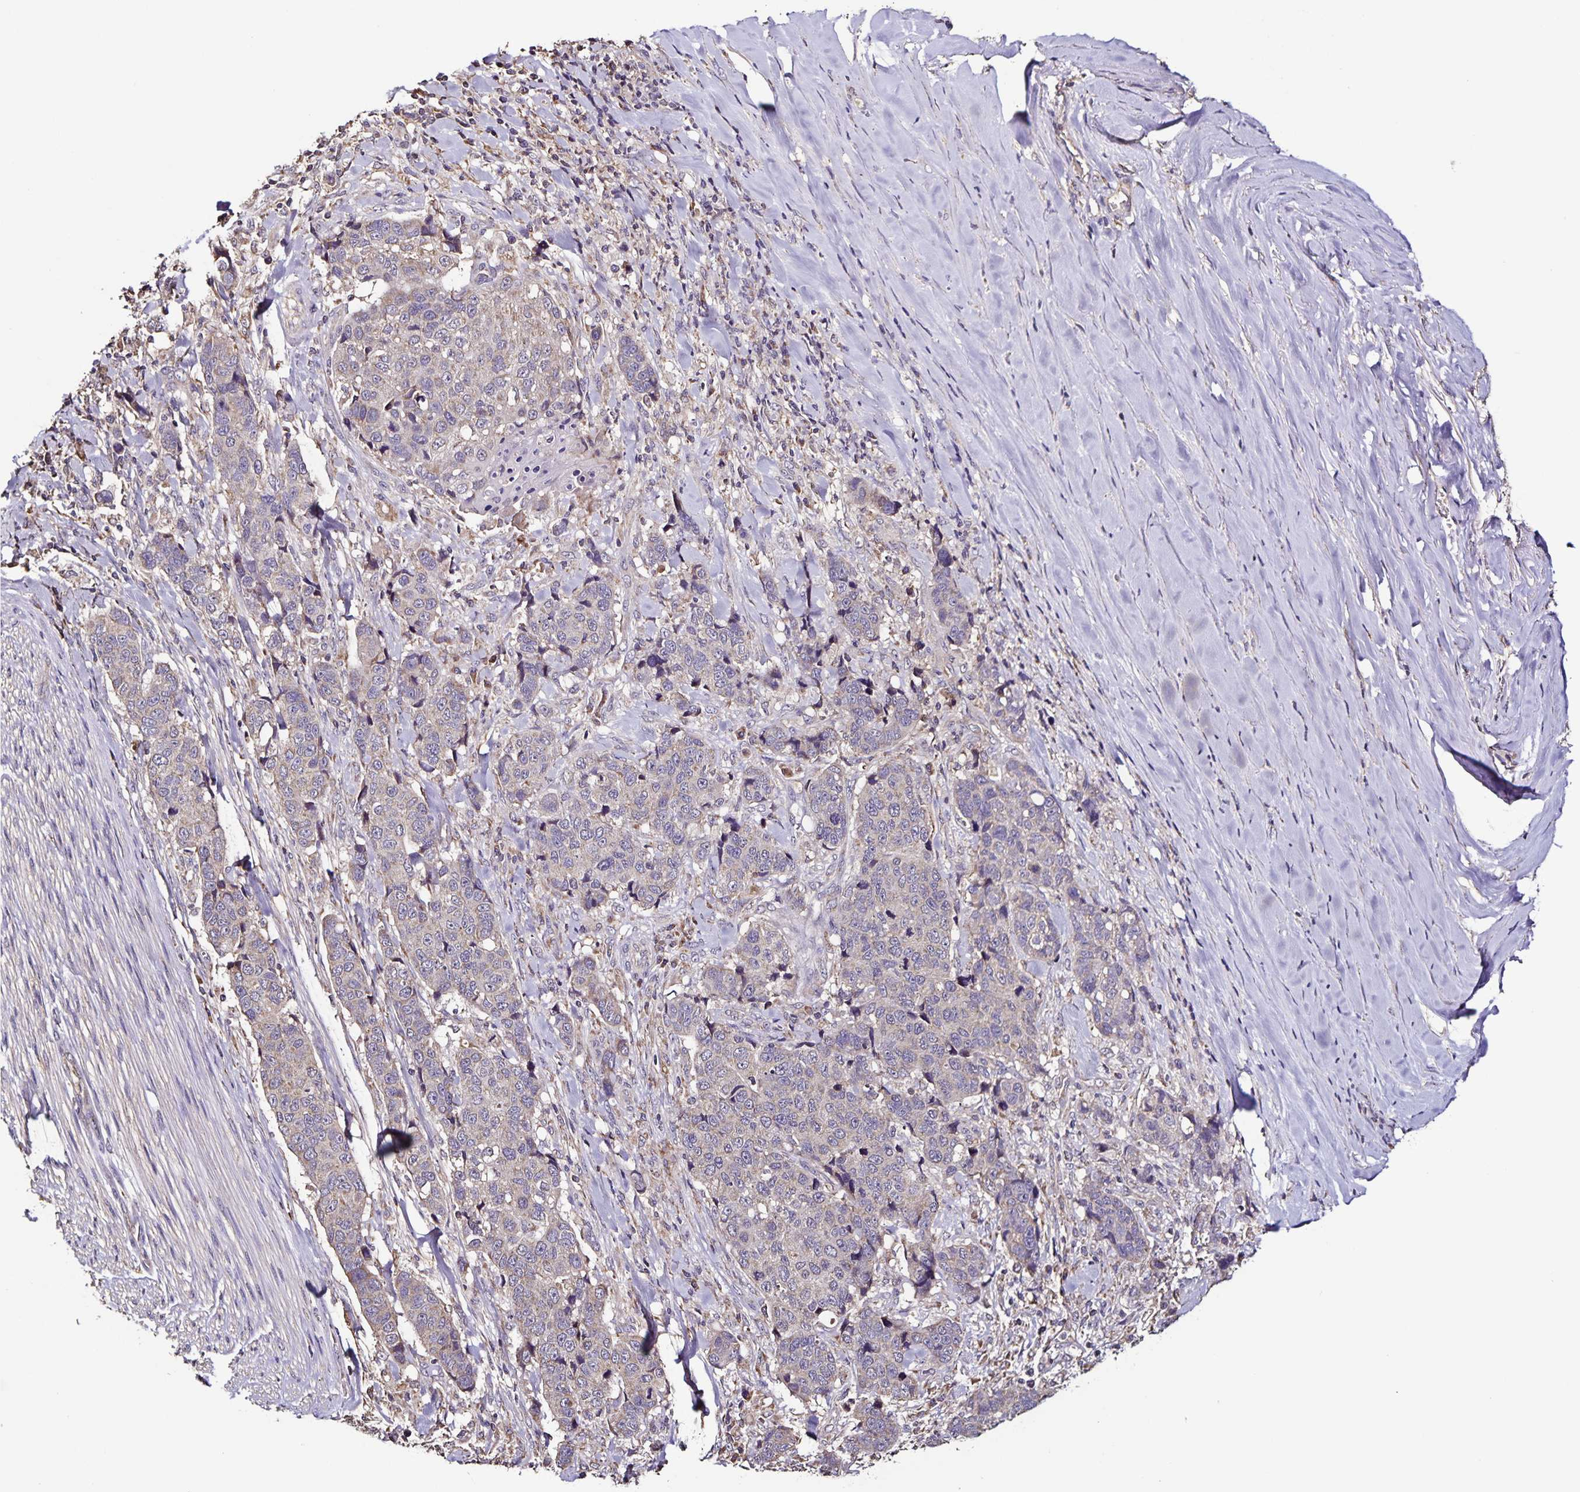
{"staining": {"intensity": "negative", "quantity": "none", "location": "none"}, "tissue": "lung cancer", "cell_type": "Tumor cells", "image_type": "cancer", "snomed": [{"axis": "morphology", "description": "Squamous cell carcinoma, NOS"}, {"axis": "topography", "description": "Lymph node"}, {"axis": "topography", "description": "Lung"}], "caption": "A histopathology image of human squamous cell carcinoma (lung) is negative for staining in tumor cells. (Immunohistochemistry (ihc), brightfield microscopy, high magnification).", "gene": "MAN1A1", "patient": {"sex": "male", "age": 61}}